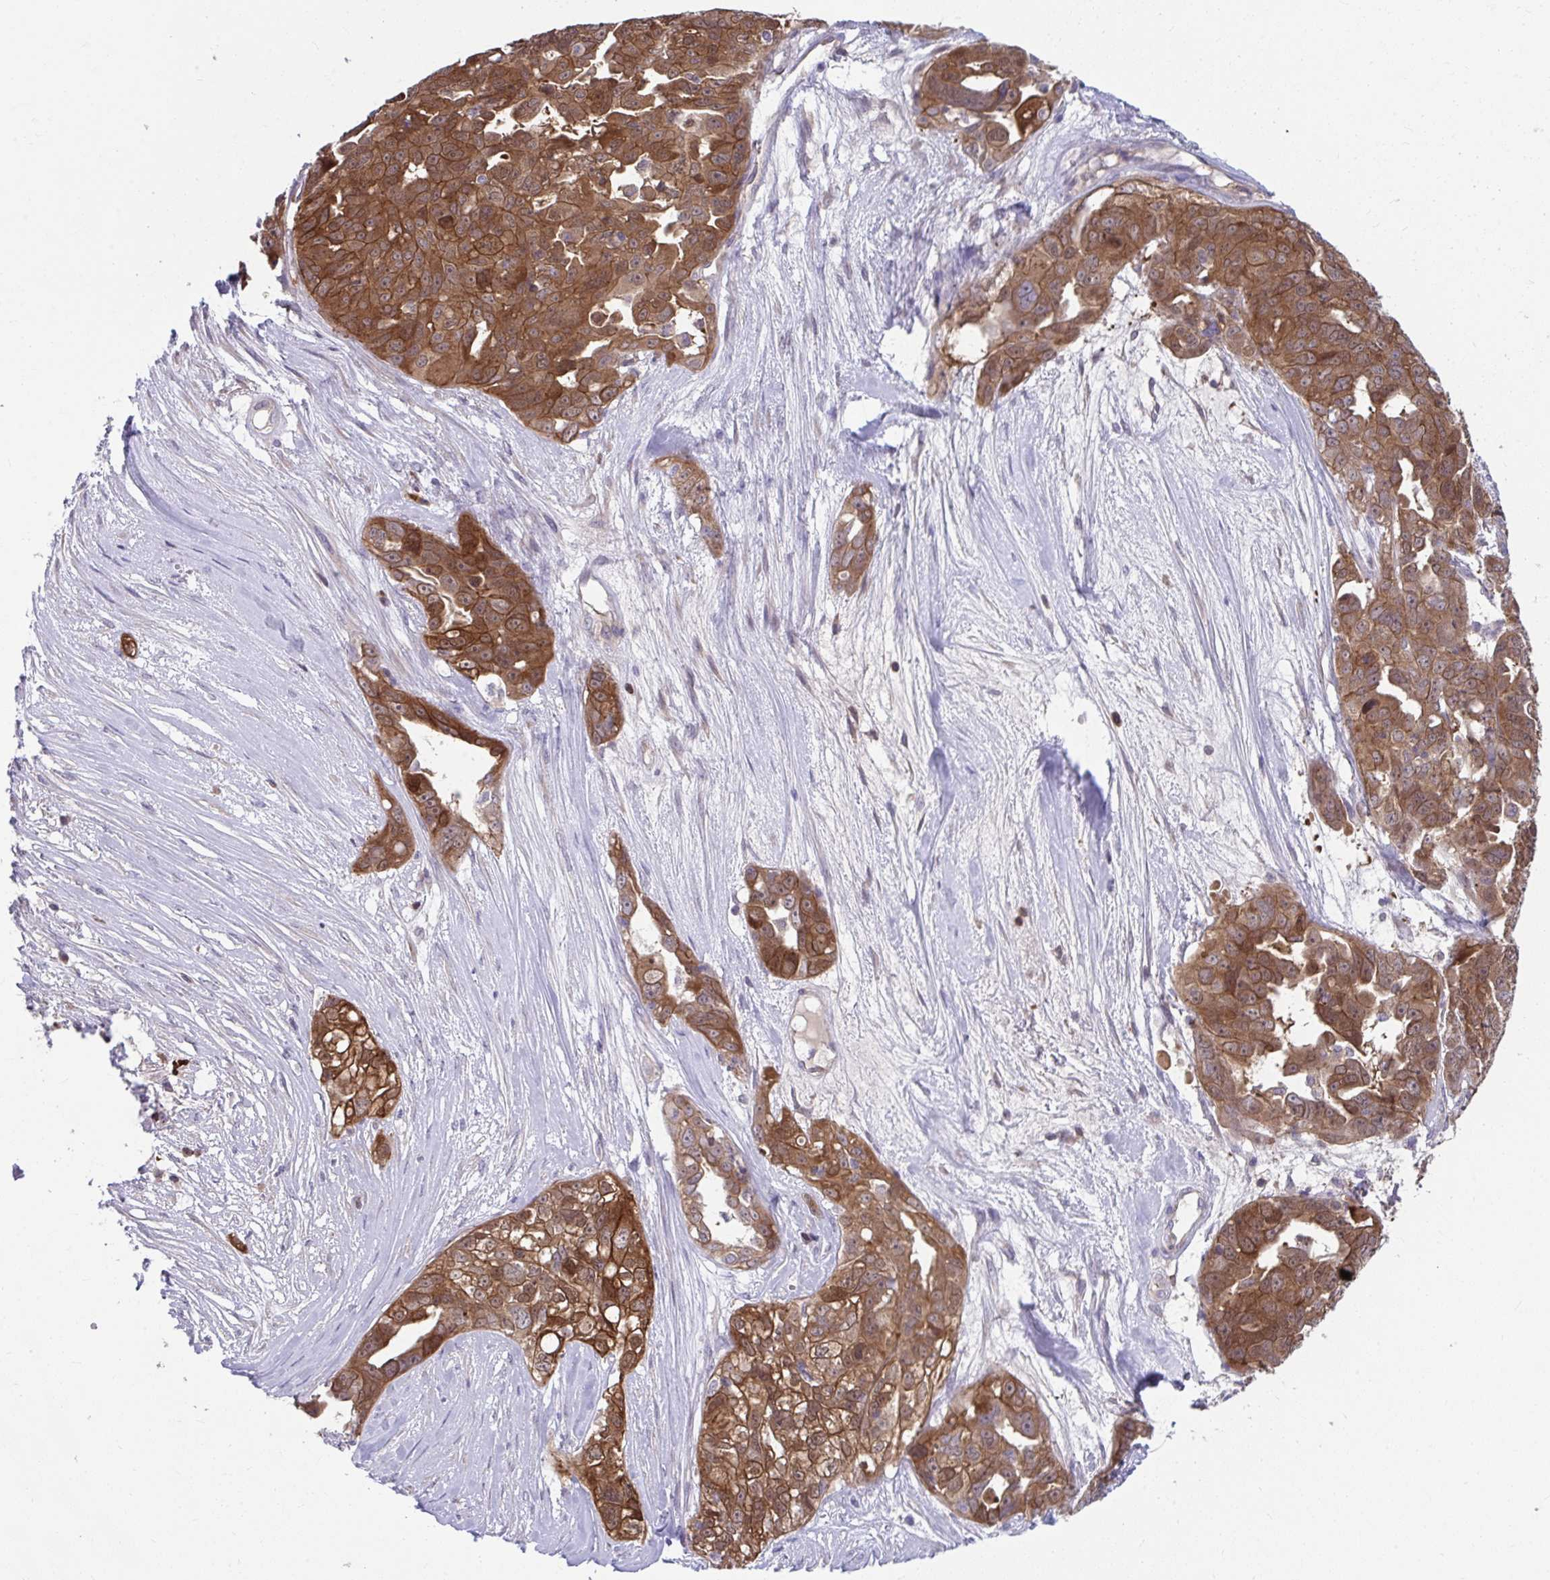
{"staining": {"intensity": "strong", "quantity": ">75%", "location": "cytoplasmic/membranous,nuclear"}, "tissue": "ovarian cancer", "cell_type": "Tumor cells", "image_type": "cancer", "snomed": [{"axis": "morphology", "description": "Carcinoma, endometroid"}, {"axis": "topography", "description": "Ovary"}], "caption": "An image showing strong cytoplasmic/membranous and nuclear expression in approximately >75% of tumor cells in endometroid carcinoma (ovarian), as visualized by brown immunohistochemical staining.", "gene": "PCDHB7", "patient": {"sex": "female", "age": 70}}